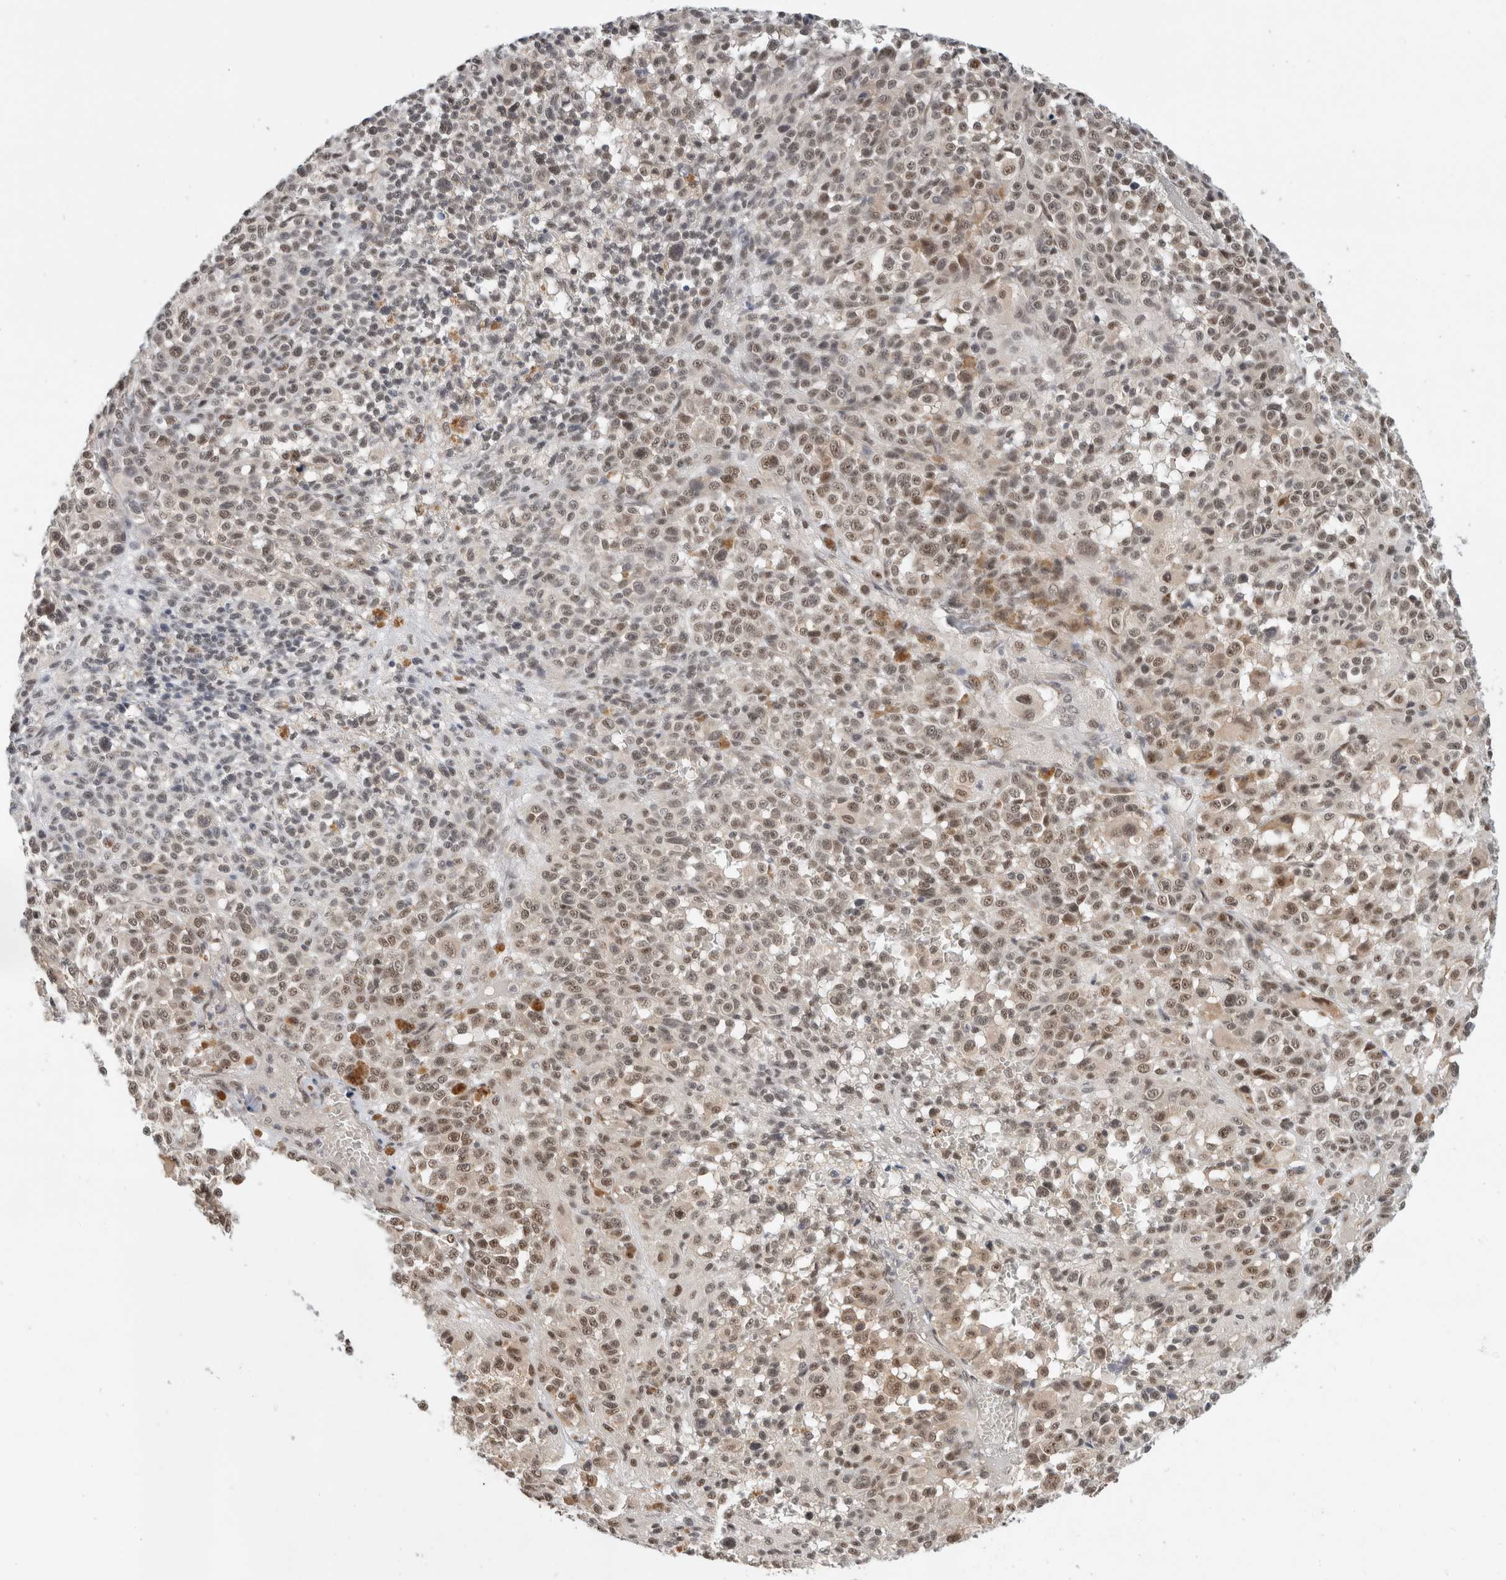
{"staining": {"intensity": "moderate", "quantity": "25%-75%", "location": "nuclear"}, "tissue": "melanoma", "cell_type": "Tumor cells", "image_type": "cancer", "snomed": [{"axis": "morphology", "description": "Malignant melanoma, Metastatic site"}, {"axis": "topography", "description": "Skin"}], "caption": "IHC (DAB) staining of malignant melanoma (metastatic site) shows moderate nuclear protein staining in approximately 25%-75% of tumor cells.", "gene": "NCAPG2", "patient": {"sex": "female", "age": 74}}